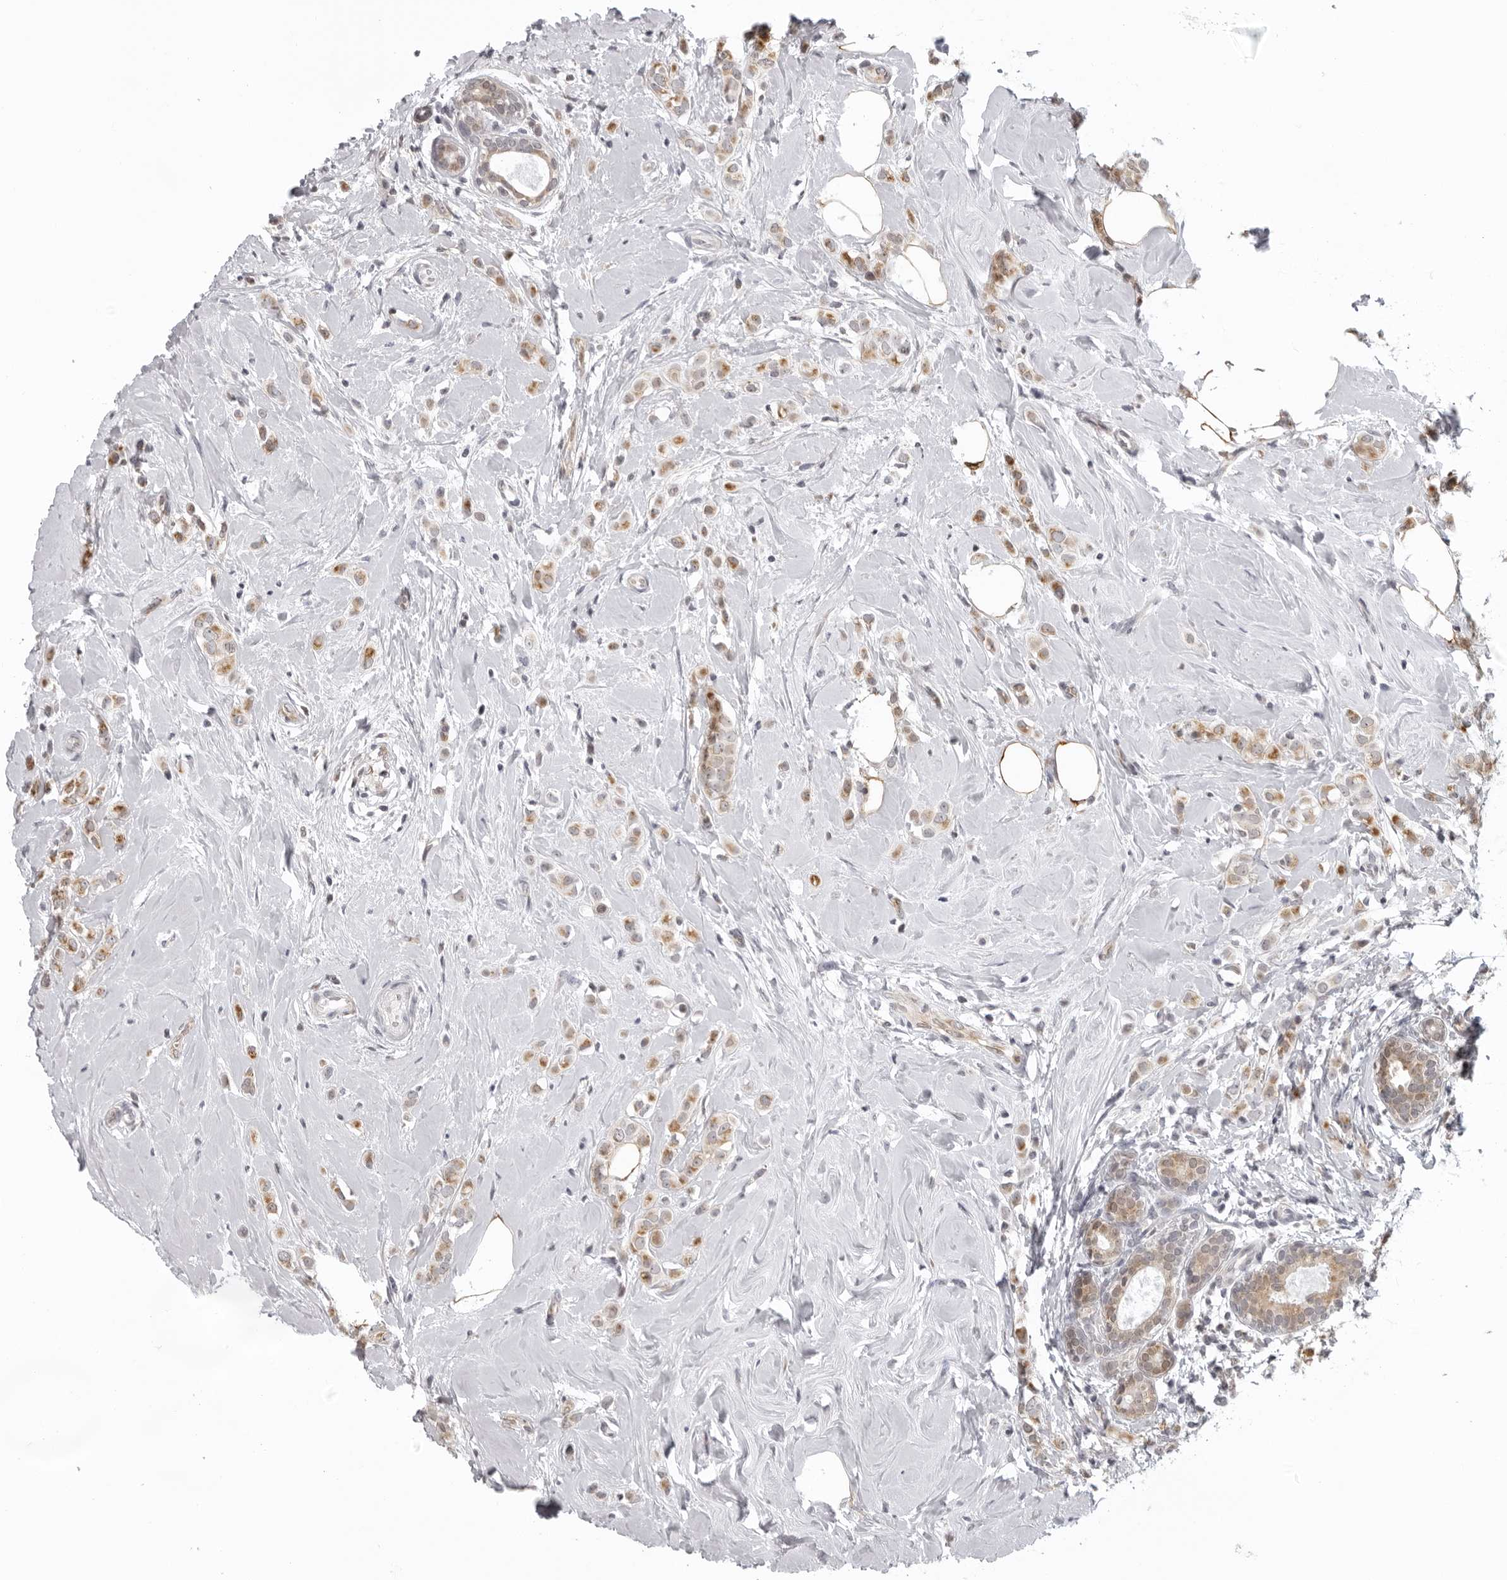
{"staining": {"intensity": "moderate", "quantity": ">75%", "location": "cytoplasmic/membranous"}, "tissue": "breast cancer", "cell_type": "Tumor cells", "image_type": "cancer", "snomed": [{"axis": "morphology", "description": "Lobular carcinoma"}, {"axis": "topography", "description": "Breast"}], "caption": "A photomicrograph of human breast lobular carcinoma stained for a protein shows moderate cytoplasmic/membranous brown staining in tumor cells.", "gene": "MRPS15", "patient": {"sex": "female", "age": 47}}